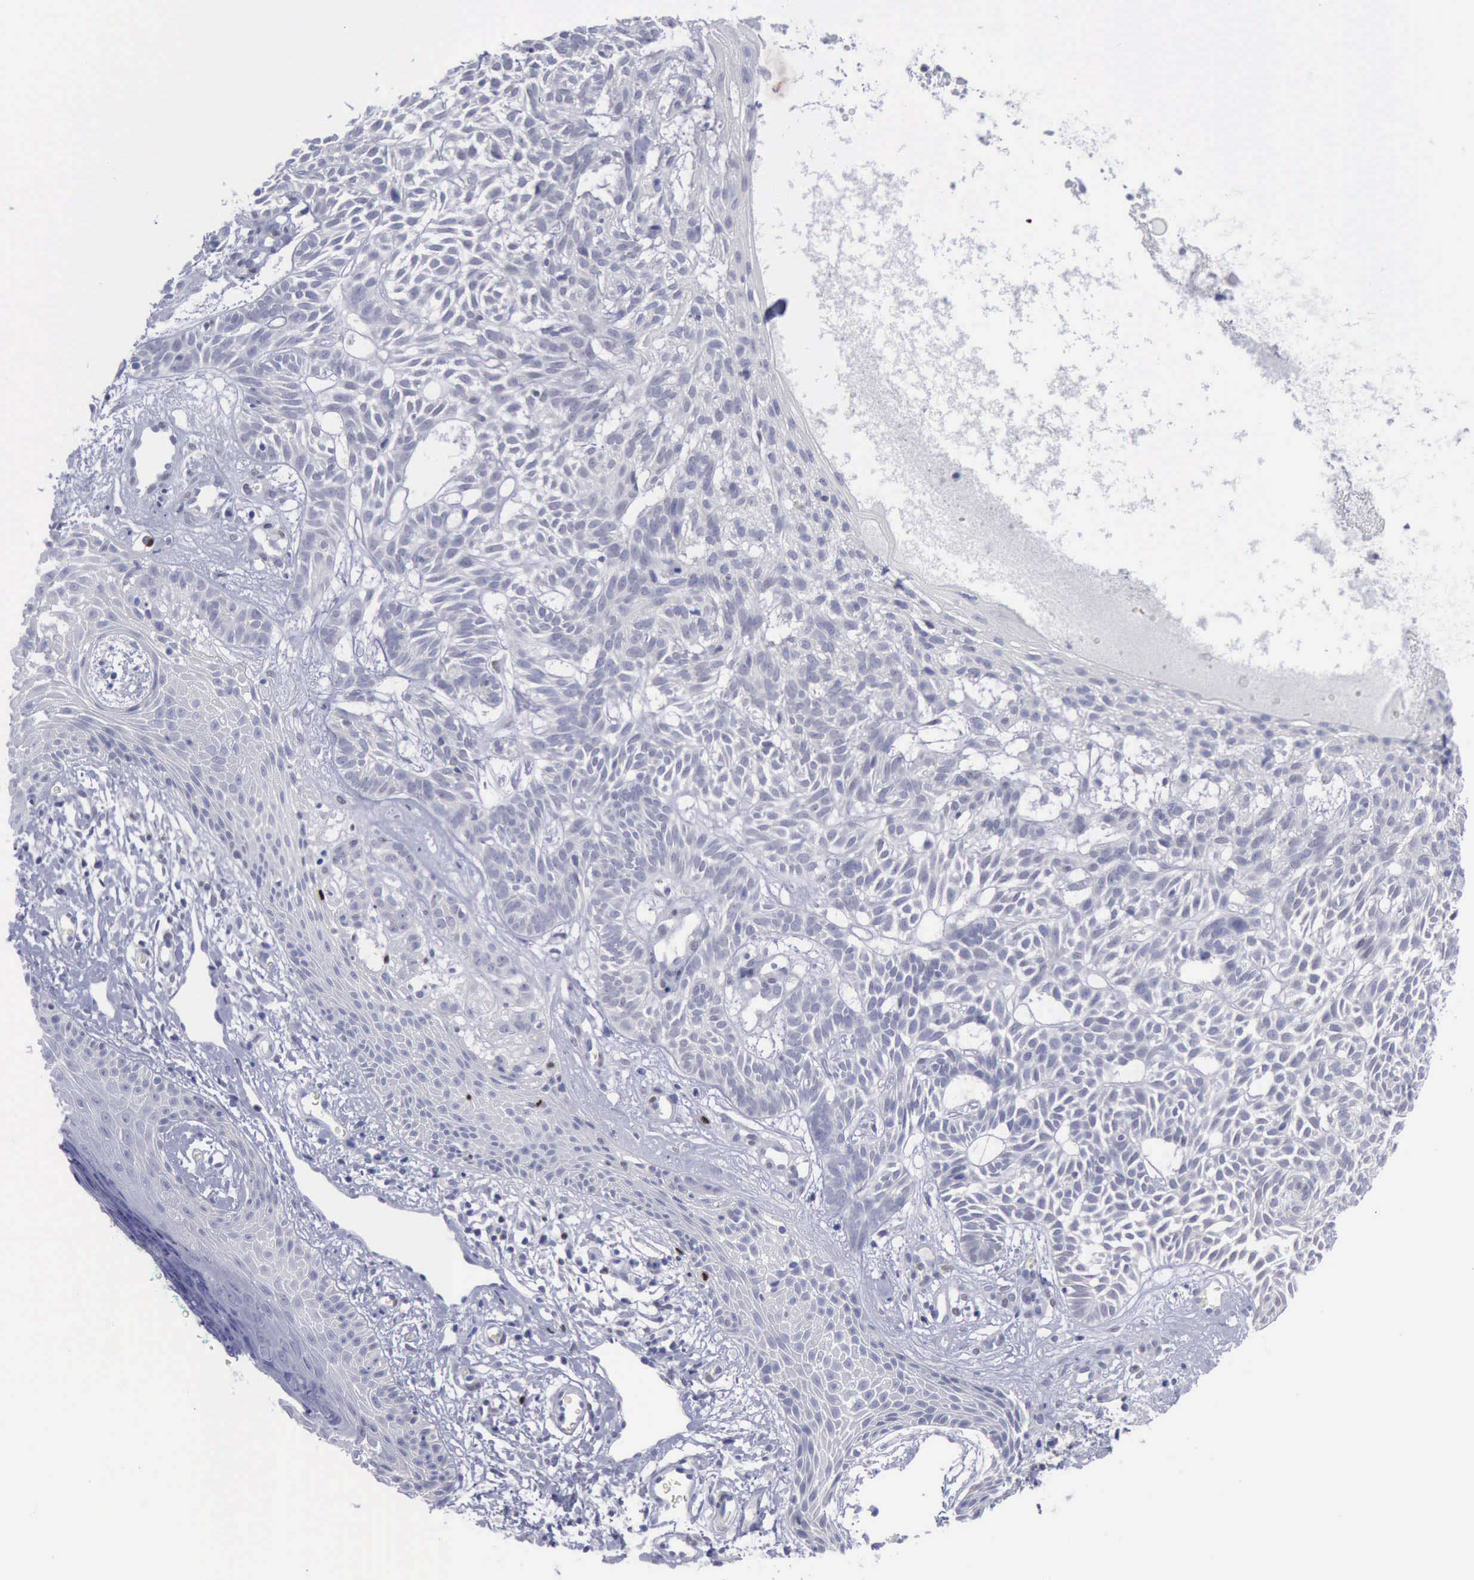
{"staining": {"intensity": "negative", "quantity": "none", "location": "none"}, "tissue": "skin cancer", "cell_type": "Tumor cells", "image_type": "cancer", "snomed": [{"axis": "morphology", "description": "Basal cell carcinoma"}, {"axis": "topography", "description": "Skin"}], "caption": "An image of skin cancer (basal cell carcinoma) stained for a protein shows no brown staining in tumor cells.", "gene": "SATB2", "patient": {"sex": "male", "age": 75}}